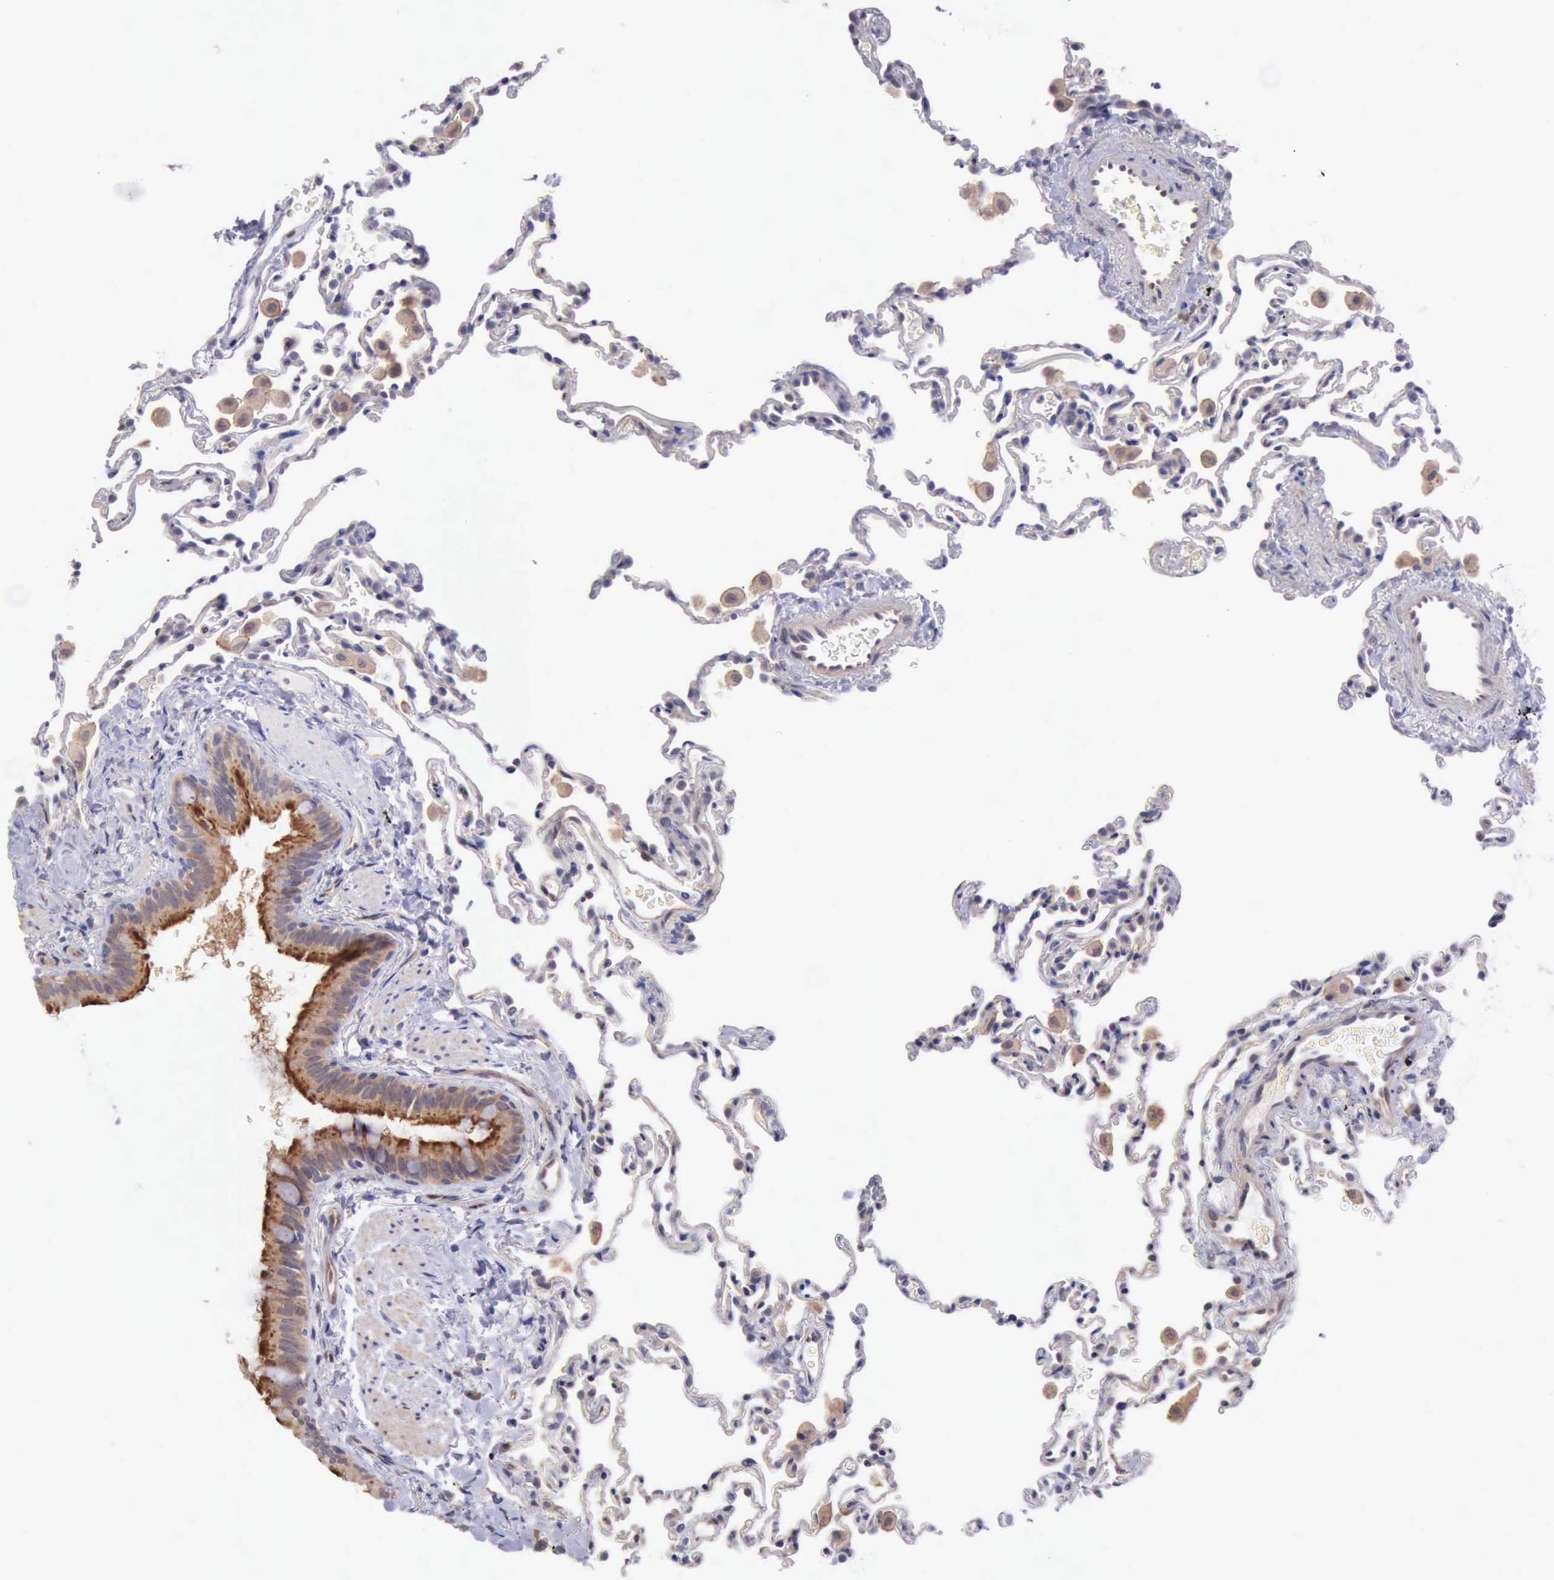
{"staining": {"intensity": "negative", "quantity": "none", "location": "none"}, "tissue": "lung", "cell_type": "Alveolar cells", "image_type": "normal", "snomed": [{"axis": "morphology", "description": "Normal tissue, NOS"}, {"axis": "topography", "description": "Lung"}], "caption": "DAB (3,3'-diaminobenzidine) immunohistochemical staining of normal lung exhibits no significant expression in alveolar cells. (DAB immunohistochemistry, high magnification).", "gene": "DNAJB7", "patient": {"sex": "male", "age": 59}}